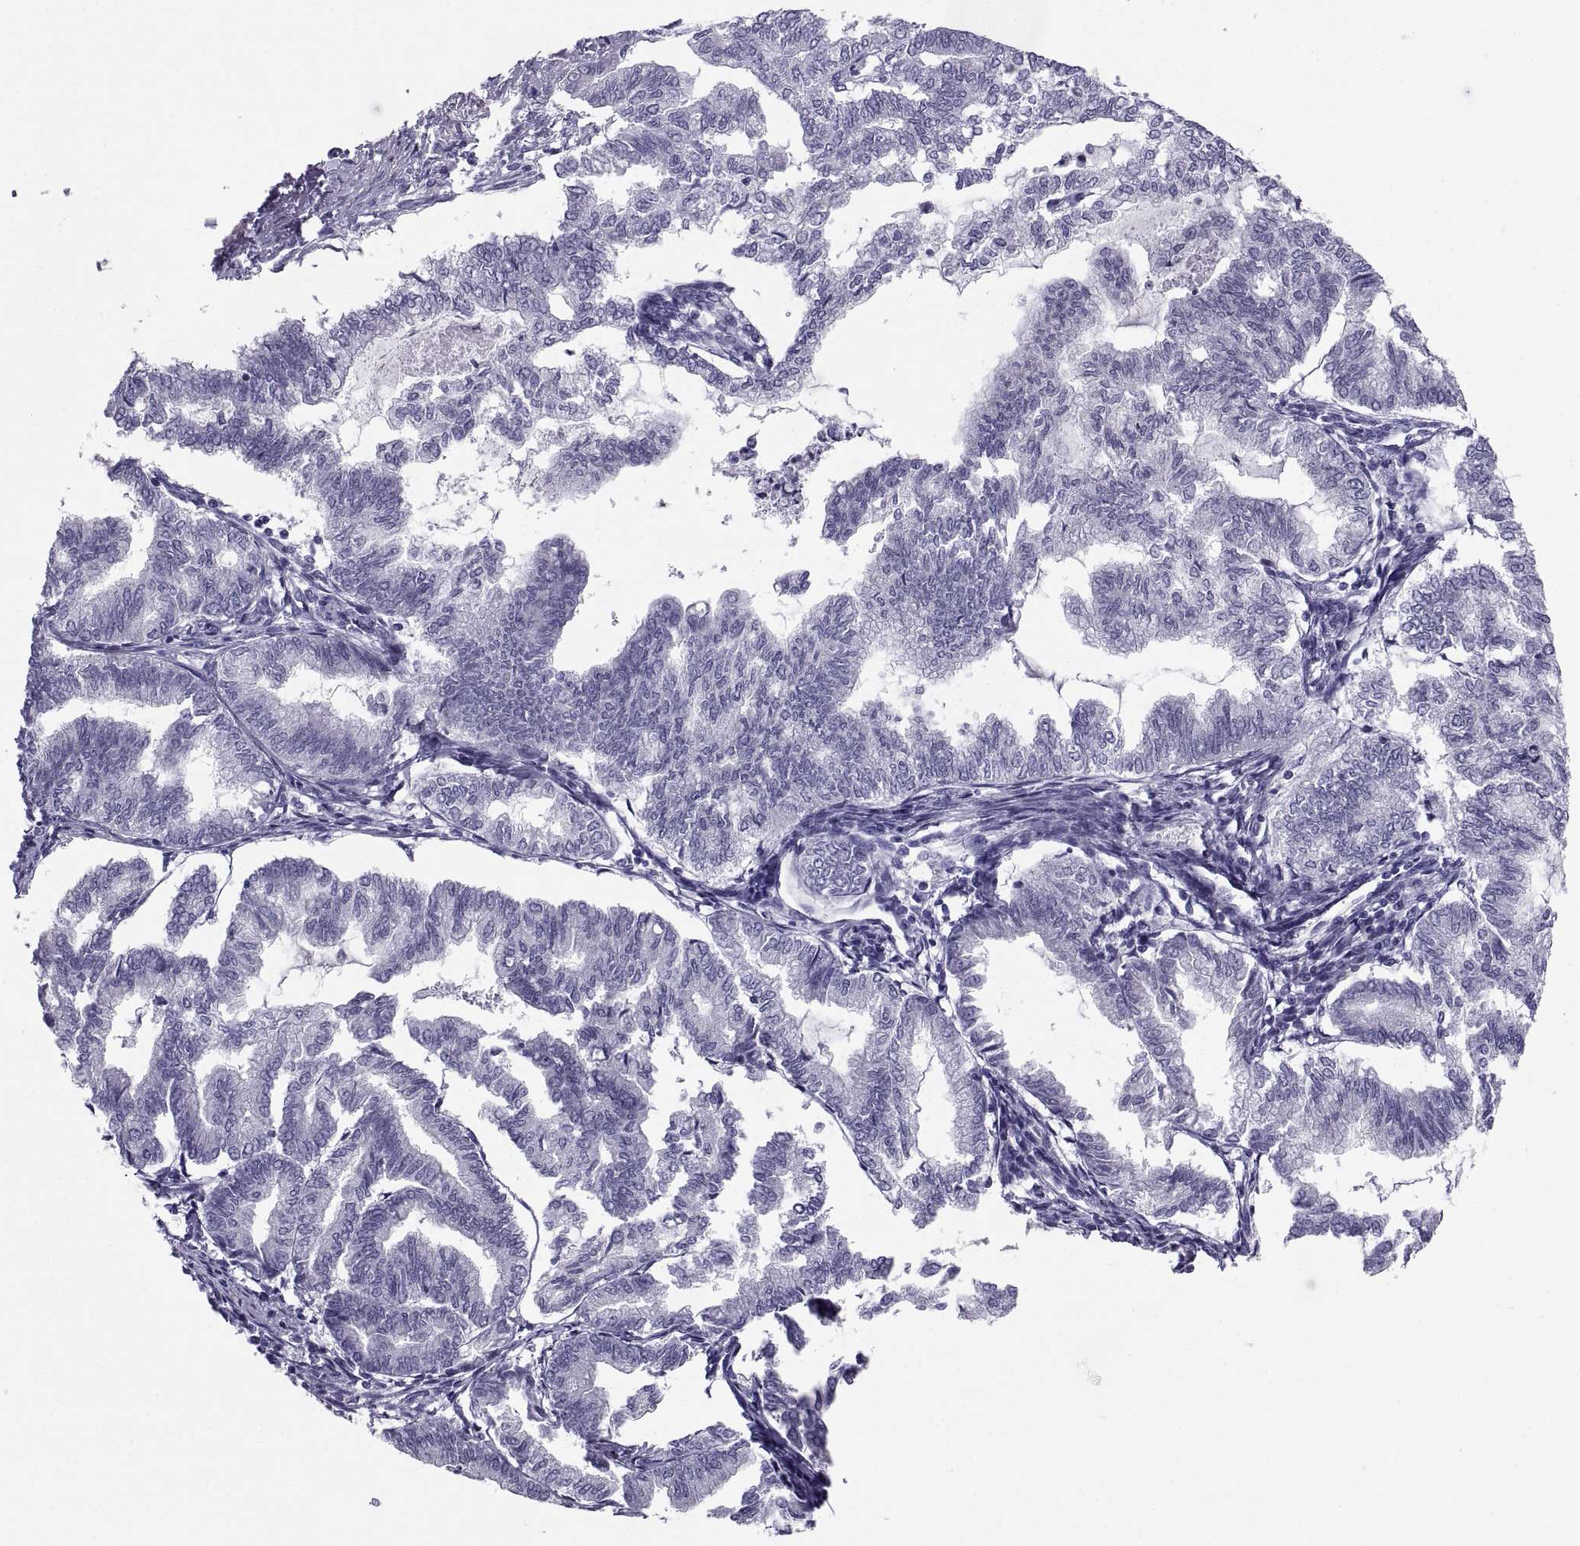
{"staining": {"intensity": "negative", "quantity": "none", "location": "none"}, "tissue": "endometrial cancer", "cell_type": "Tumor cells", "image_type": "cancer", "snomed": [{"axis": "morphology", "description": "Adenocarcinoma, NOS"}, {"axis": "topography", "description": "Endometrium"}], "caption": "This is an immunohistochemistry (IHC) histopathology image of human endometrial cancer (adenocarcinoma). There is no expression in tumor cells.", "gene": "PCSK1N", "patient": {"sex": "female", "age": 79}}